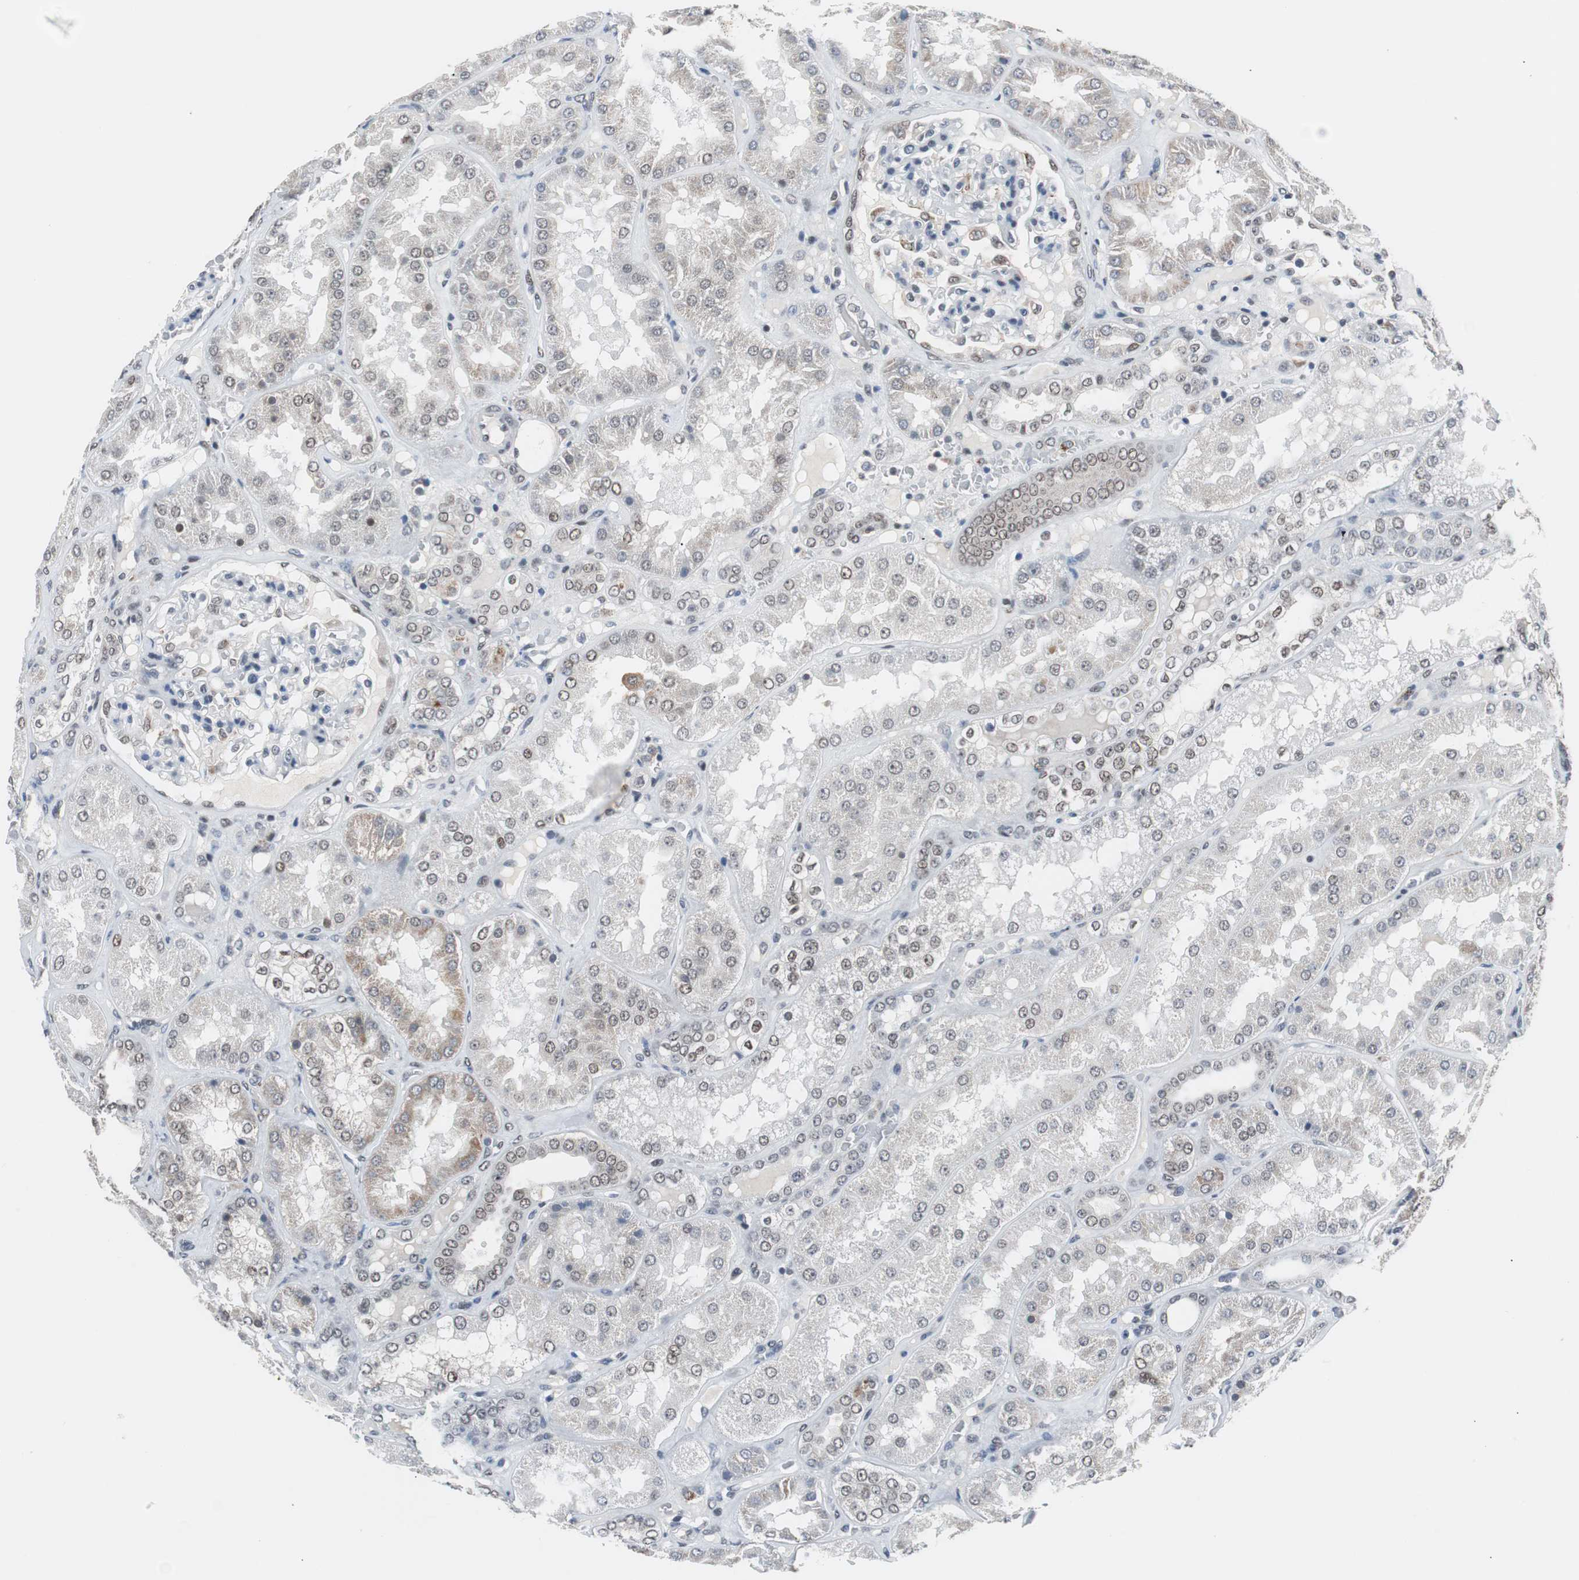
{"staining": {"intensity": "moderate", "quantity": "<25%", "location": "nuclear"}, "tissue": "kidney", "cell_type": "Cells in glomeruli", "image_type": "normal", "snomed": [{"axis": "morphology", "description": "Normal tissue, NOS"}, {"axis": "topography", "description": "Kidney"}], "caption": "Immunohistochemical staining of unremarkable human kidney demonstrates low levels of moderate nuclear staining in approximately <25% of cells in glomeruli. (brown staining indicates protein expression, while blue staining denotes nuclei).", "gene": "ZHX2", "patient": {"sex": "female", "age": 56}}